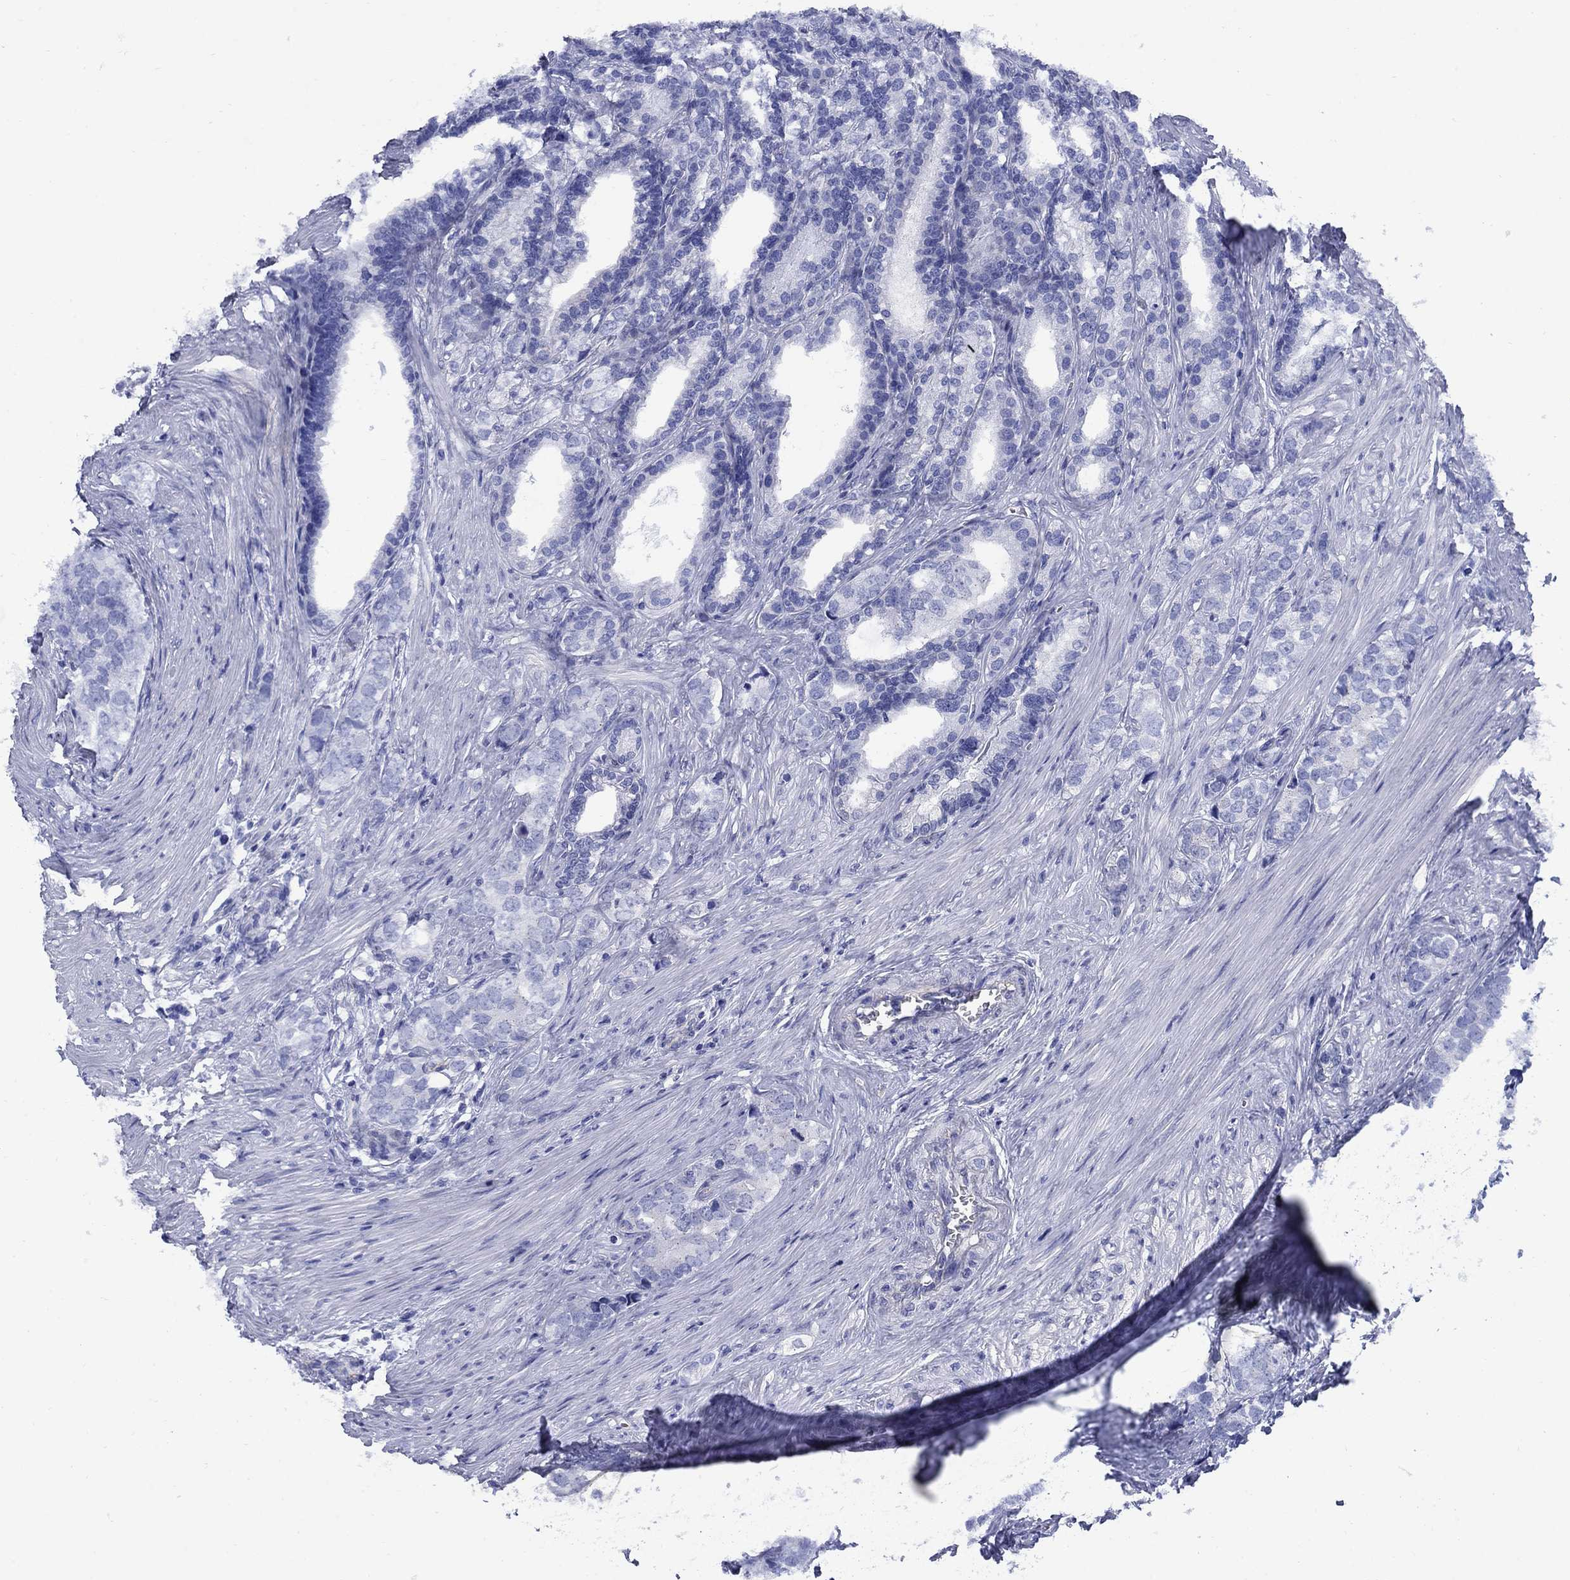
{"staining": {"intensity": "negative", "quantity": "none", "location": "none"}, "tissue": "prostate cancer", "cell_type": "Tumor cells", "image_type": "cancer", "snomed": [{"axis": "morphology", "description": "Adenocarcinoma, NOS"}, {"axis": "topography", "description": "Prostate and seminal vesicle, NOS"}], "caption": "Tumor cells are negative for brown protein staining in prostate cancer (adenocarcinoma).", "gene": "SMCP", "patient": {"sex": "male", "age": 63}}